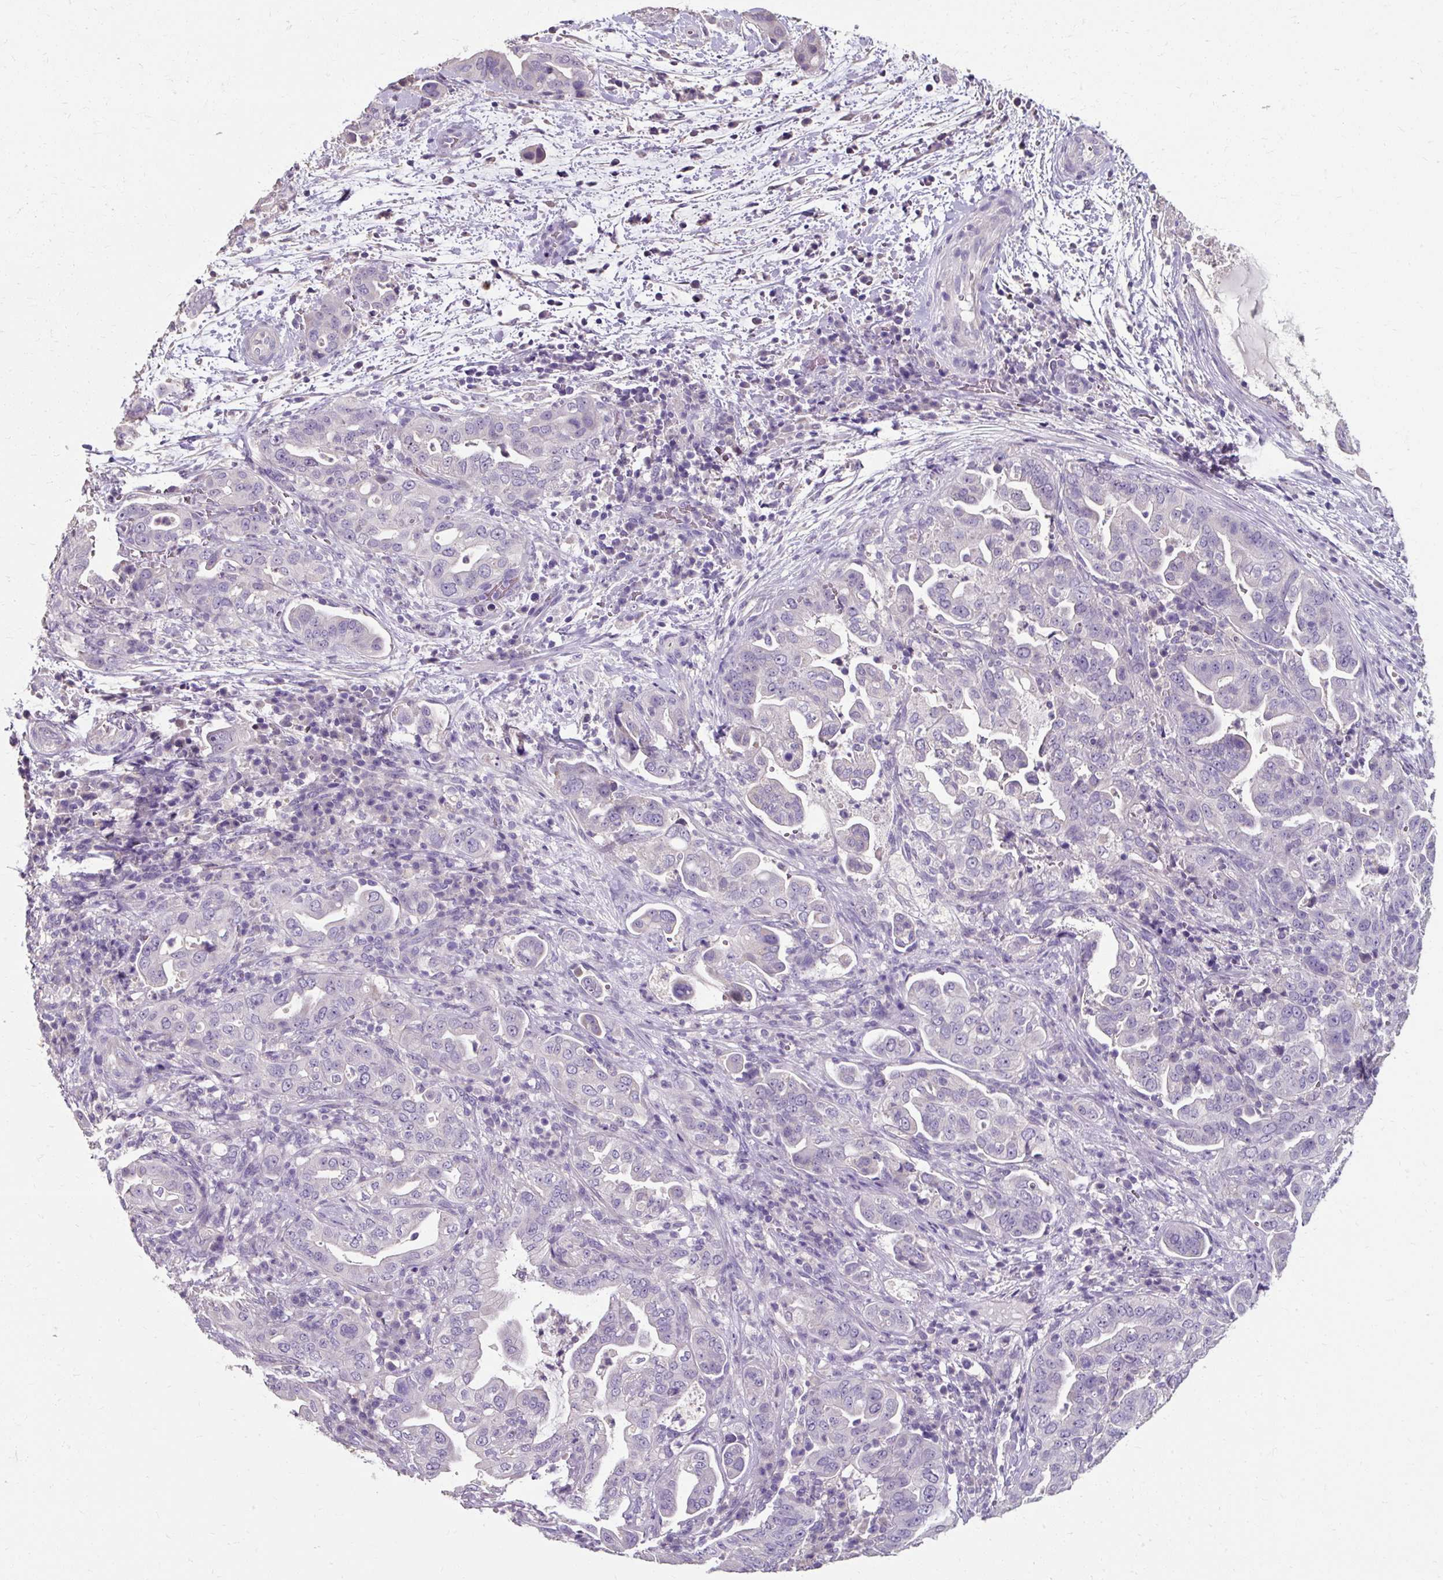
{"staining": {"intensity": "negative", "quantity": "none", "location": "none"}, "tissue": "pancreatic cancer", "cell_type": "Tumor cells", "image_type": "cancer", "snomed": [{"axis": "morphology", "description": "Normal tissue, NOS"}, {"axis": "morphology", "description": "Adenocarcinoma, NOS"}, {"axis": "topography", "description": "Lymph node"}, {"axis": "topography", "description": "Pancreas"}], "caption": "Tumor cells are negative for brown protein staining in adenocarcinoma (pancreatic). (DAB immunohistochemistry (IHC) with hematoxylin counter stain).", "gene": "KLHL24", "patient": {"sex": "female", "age": 67}}